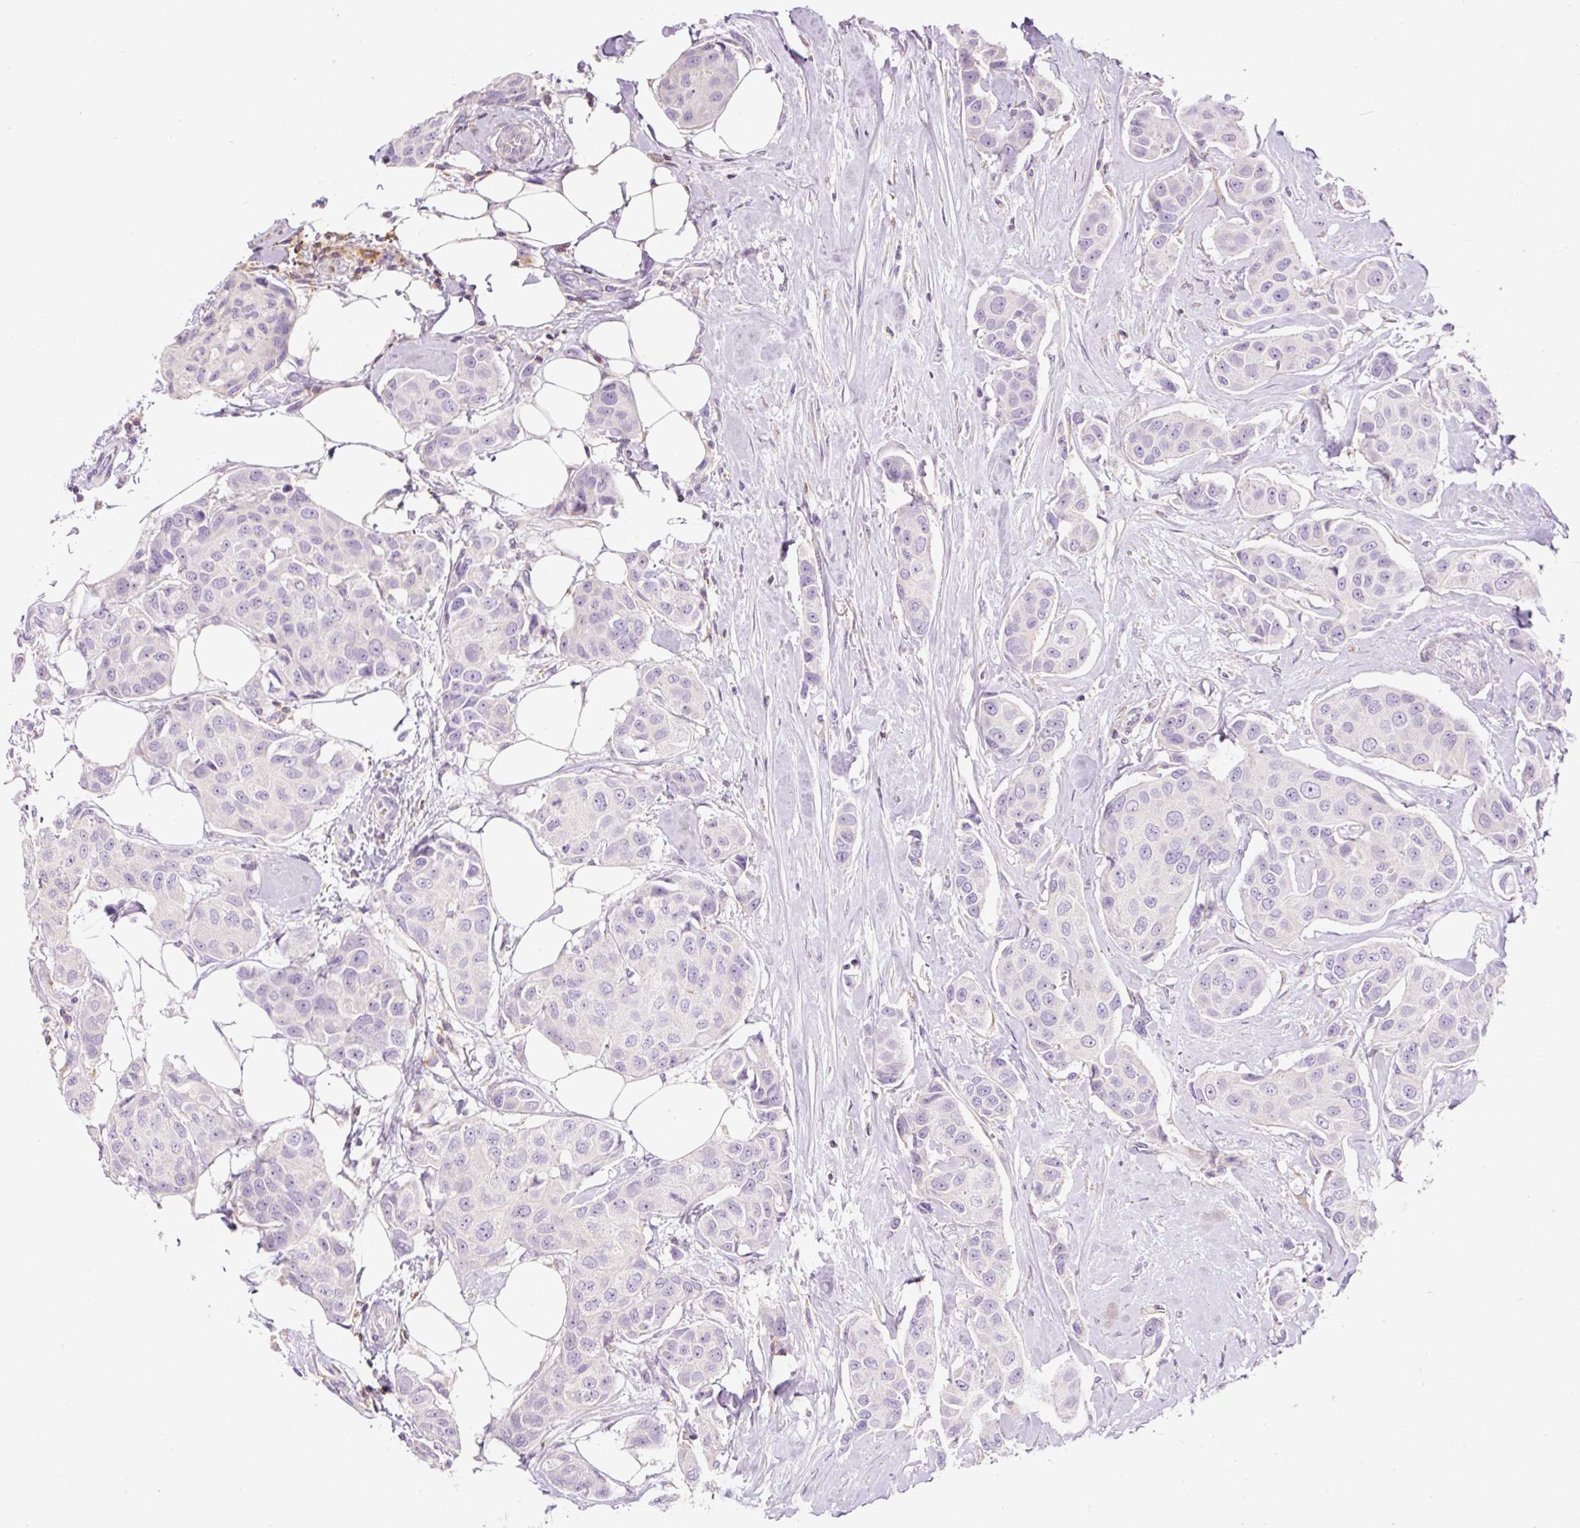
{"staining": {"intensity": "negative", "quantity": "none", "location": "none"}, "tissue": "breast cancer", "cell_type": "Tumor cells", "image_type": "cancer", "snomed": [{"axis": "morphology", "description": "Duct carcinoma"}, {"axis": "topography", "description": "Breast"}, {"axis": "topography", "description": "Lymph node"}], "caption": "Breast intraductal carcinoma was stained to show a protein in brown. There is no significant positivity in tumor cells.", "gene": "DOK6", "patient": {"sex": "female", "age": 80}}